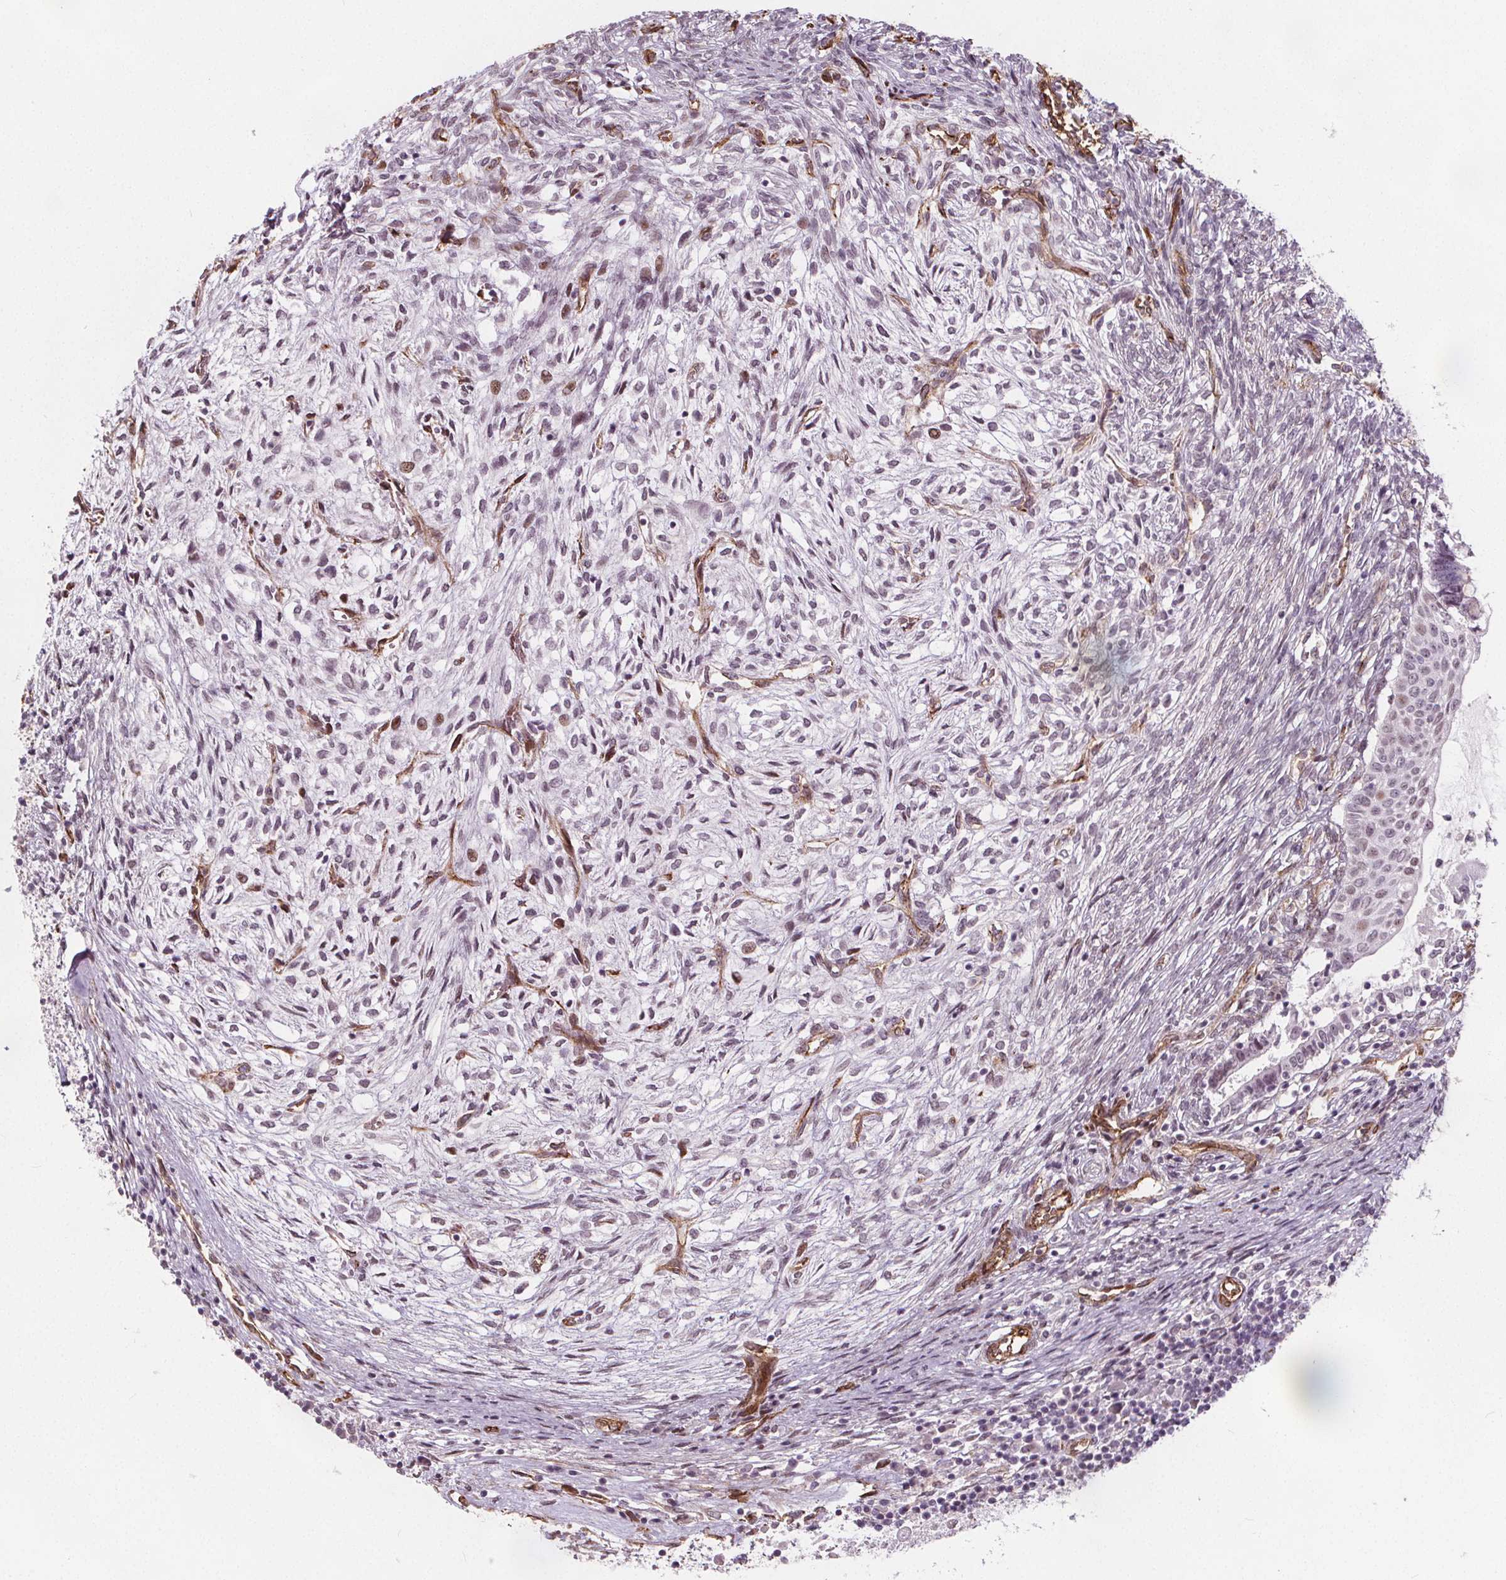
{"staining": {"intensity": "weak", "quantity": "25%-75%", "location": "nuclear"}, "tissue": "testis cancer", "cell_type": "Tumor cells", "image_type": "cancer", "snomed": [{"axis": "morphology", "description": "Carcinoma, Embryonal, NOS"}, {"axis": "topography", "description": "Testis"}], "caption": "The micrograph exhibits immunohistochemical staining of embryonal carcinoma (testis). There is weak nuclear staining is present in about 25%-75% of tumor cells. The staining was performed using DAB (3,3'-diaminobenzidine) to visualize the protein expression in brown, while the nuclei were stained in blue with hematoxylin (Magnification: 20x).", "gene": "HAS1", "patient": {"sex": "male", "age": 37}}